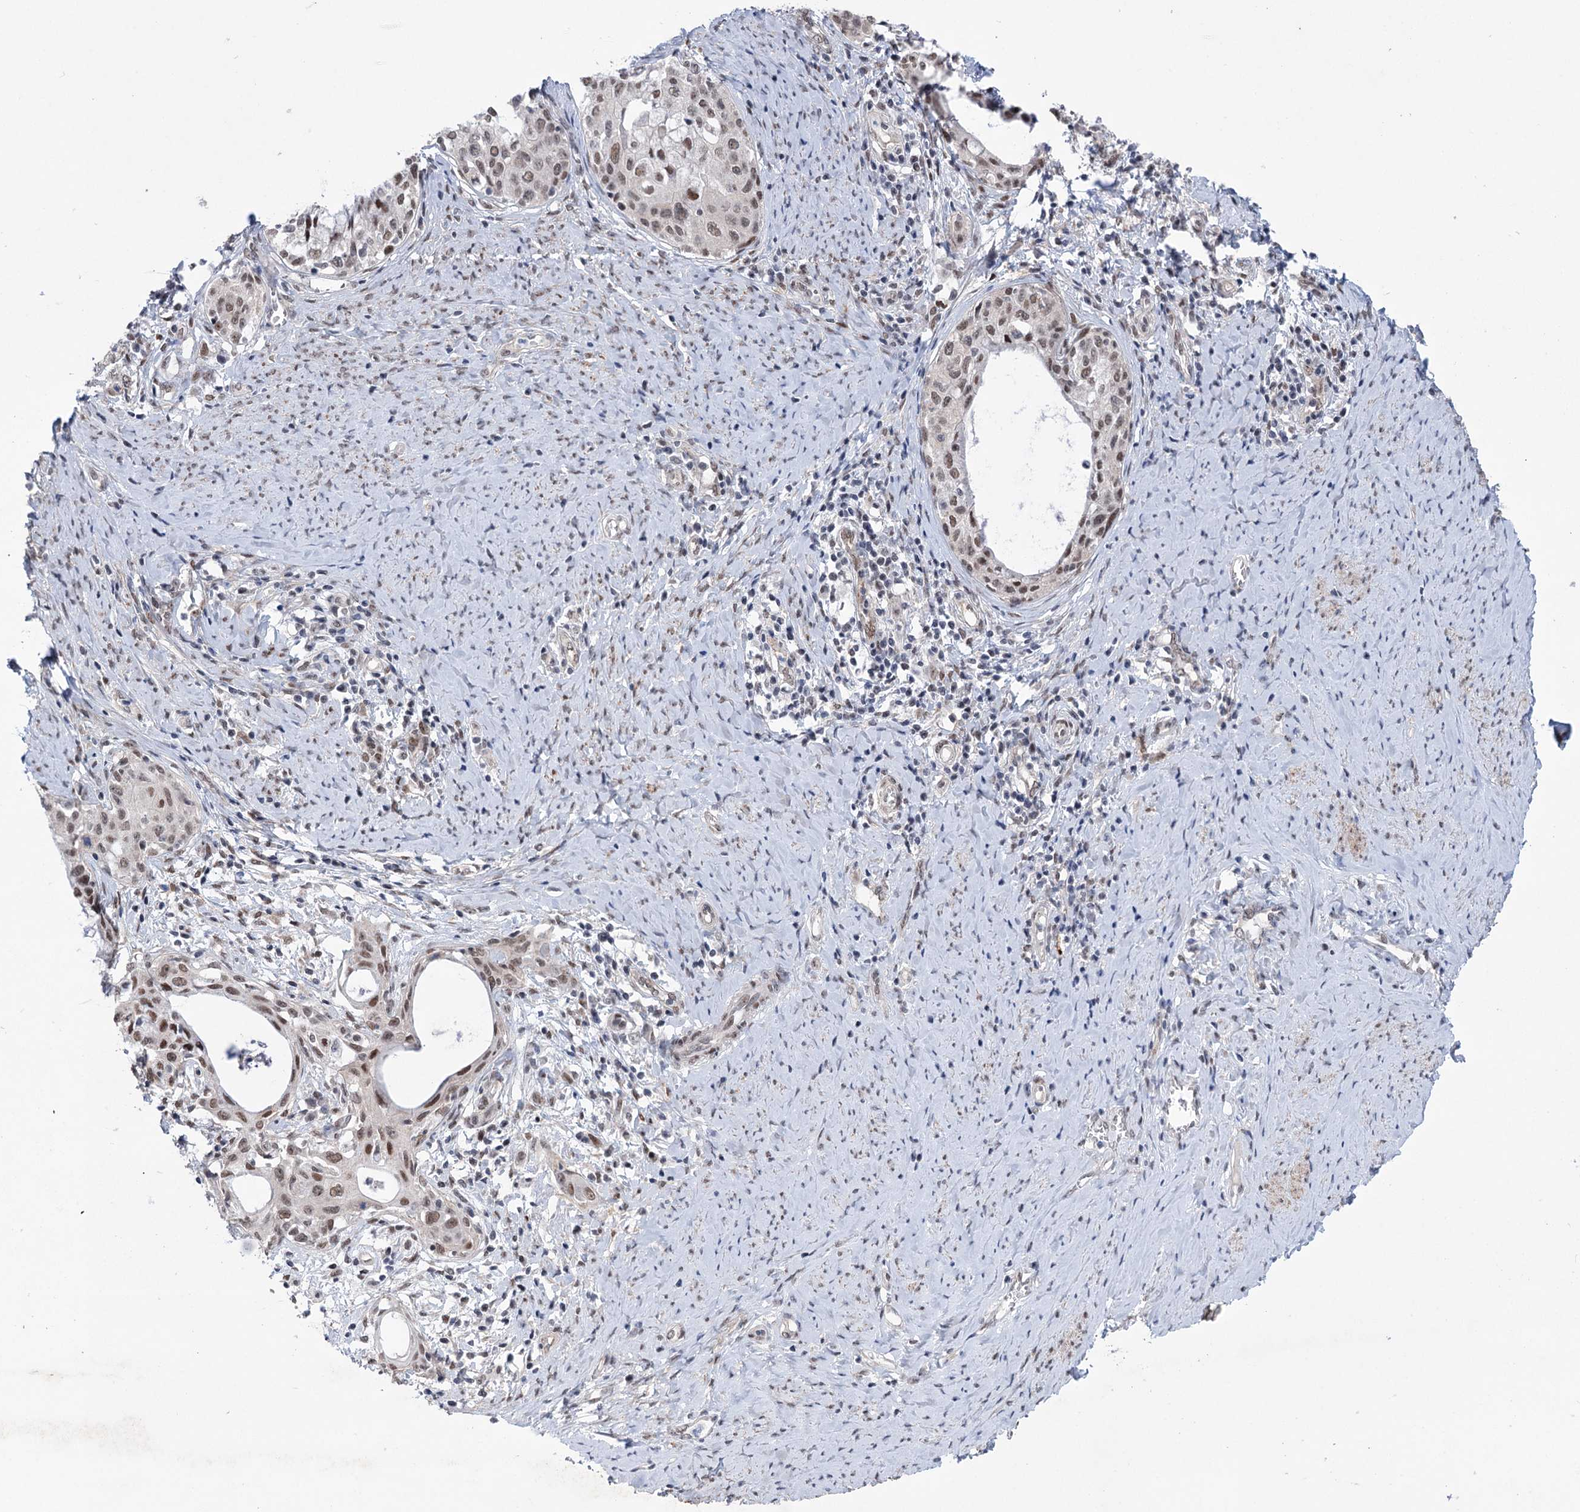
{"staining": {"intensity": "moderate", "quantity": ">75%", "location": "nuclear"}, "tissue": "cervical cancer", "cell_type": "Tumor cells", "image_type": "cancer", "snomed": [{"axis": "morphology", "description": "Squamous cell carcinoma, NOS"}, {"axis": "morphology", "description": "Adenocarcinoma, NOS"}, {"axis": "topography", "description": "Cervix"}], "caption": "IHC histopathology image of neoplastic tissue: human cervical cancer (squamous cell carcinoma) stained using immunohistochemistry reveals medium levels of moderate protein expression localized specifically in the nuclear of tumor cells, appearing as a nuclear brown color.", "gene": "FAM53A", "patient": {"sex": "female", "age": 52}}